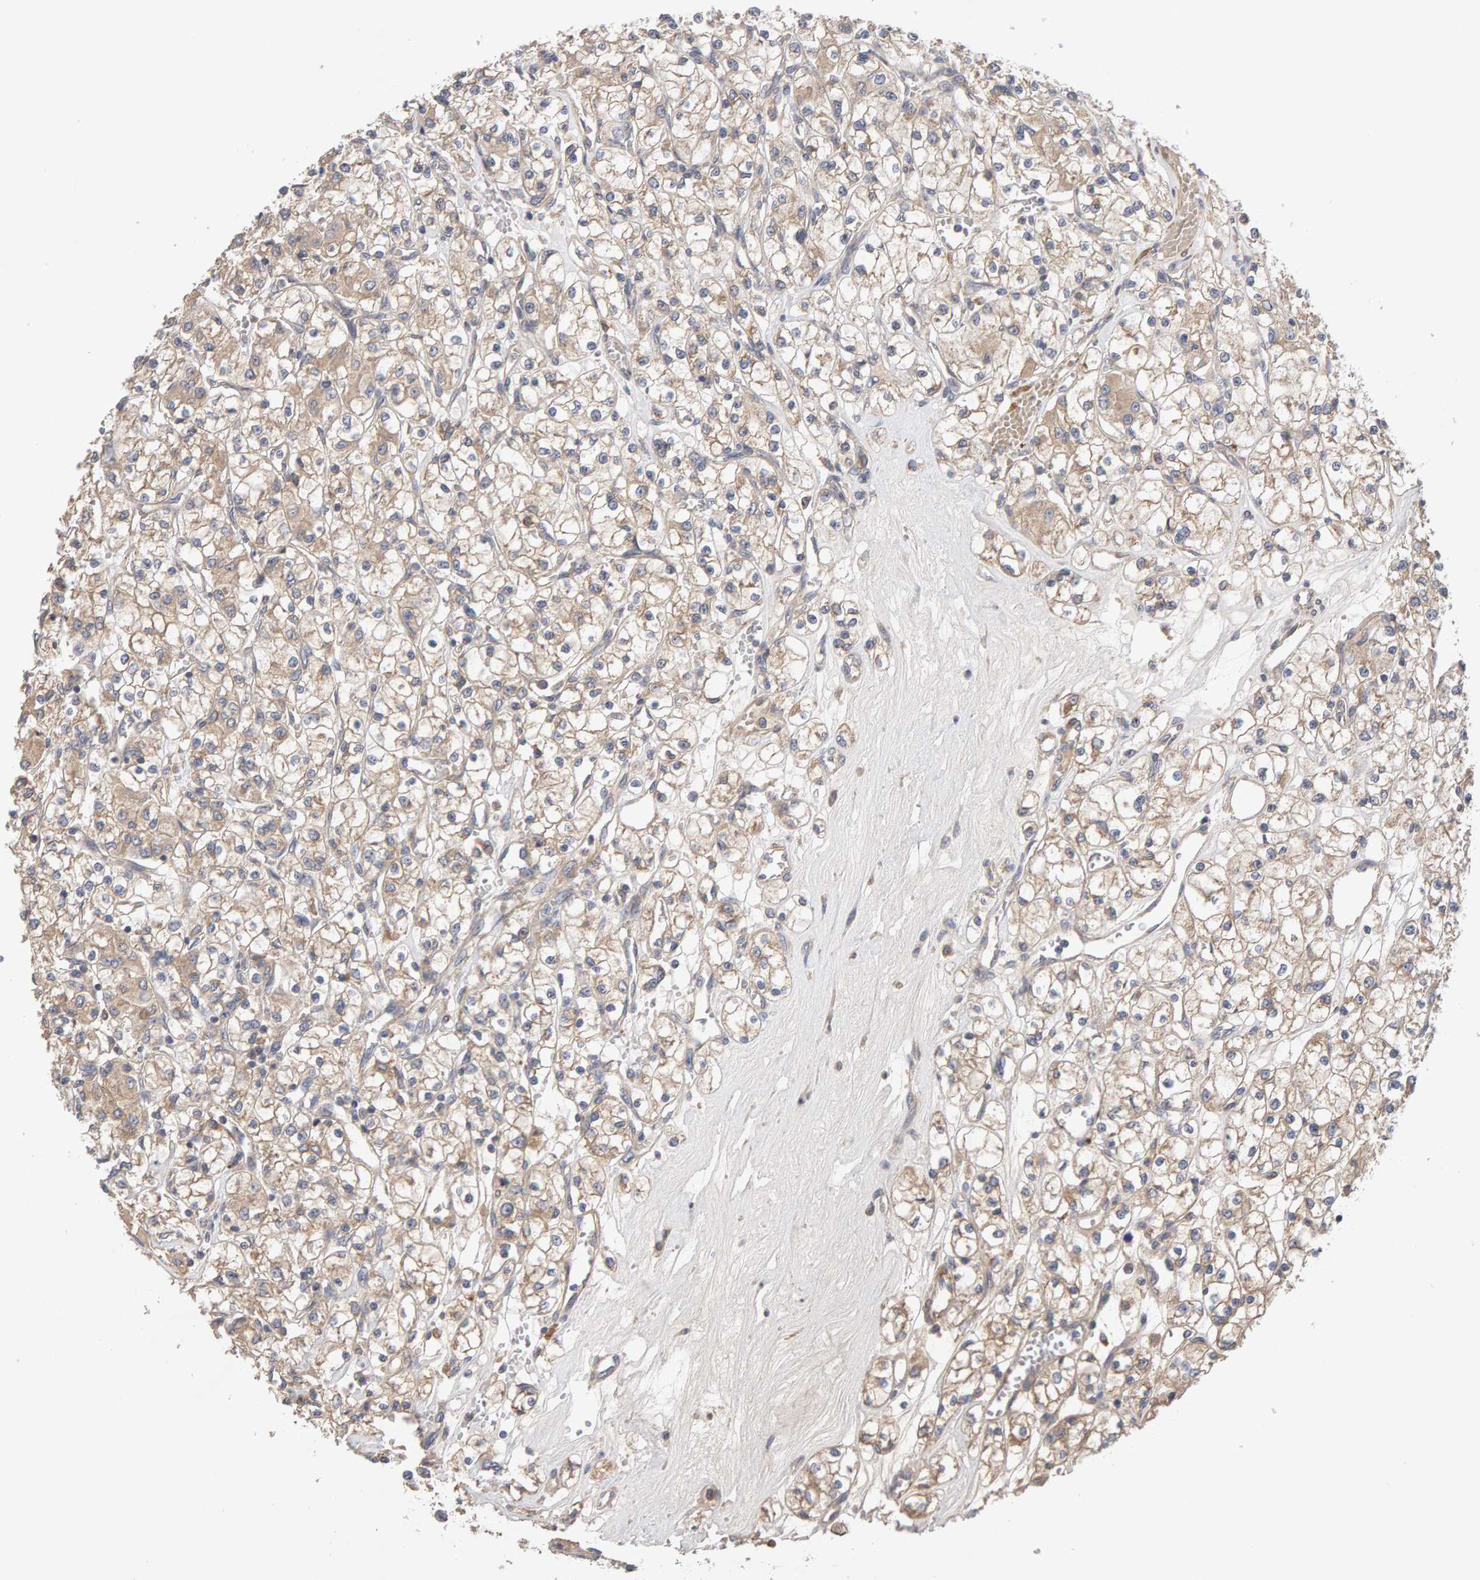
{"staining": {"intensity": "weak", "quantity": ">75%", "location": "cytoplasmic/membranous"}, "tissue": "renal cancer", "cell_type": "Tumor cells", "image_type": "cancer", "snomed": [{"axis": "morphology", "description": "Adenocarcinoma, NOS"}, {"axis": "topography", "description": "Kidney"}], "caption": "This histopathology image exhibits IHC staining of adenocarcinoma (renal), with low weak cytoplasmic/membranous positivity in about >75% of tumor cells.", "gene": "RNF19A", "patient": {"sex": "female", "age": 59}}